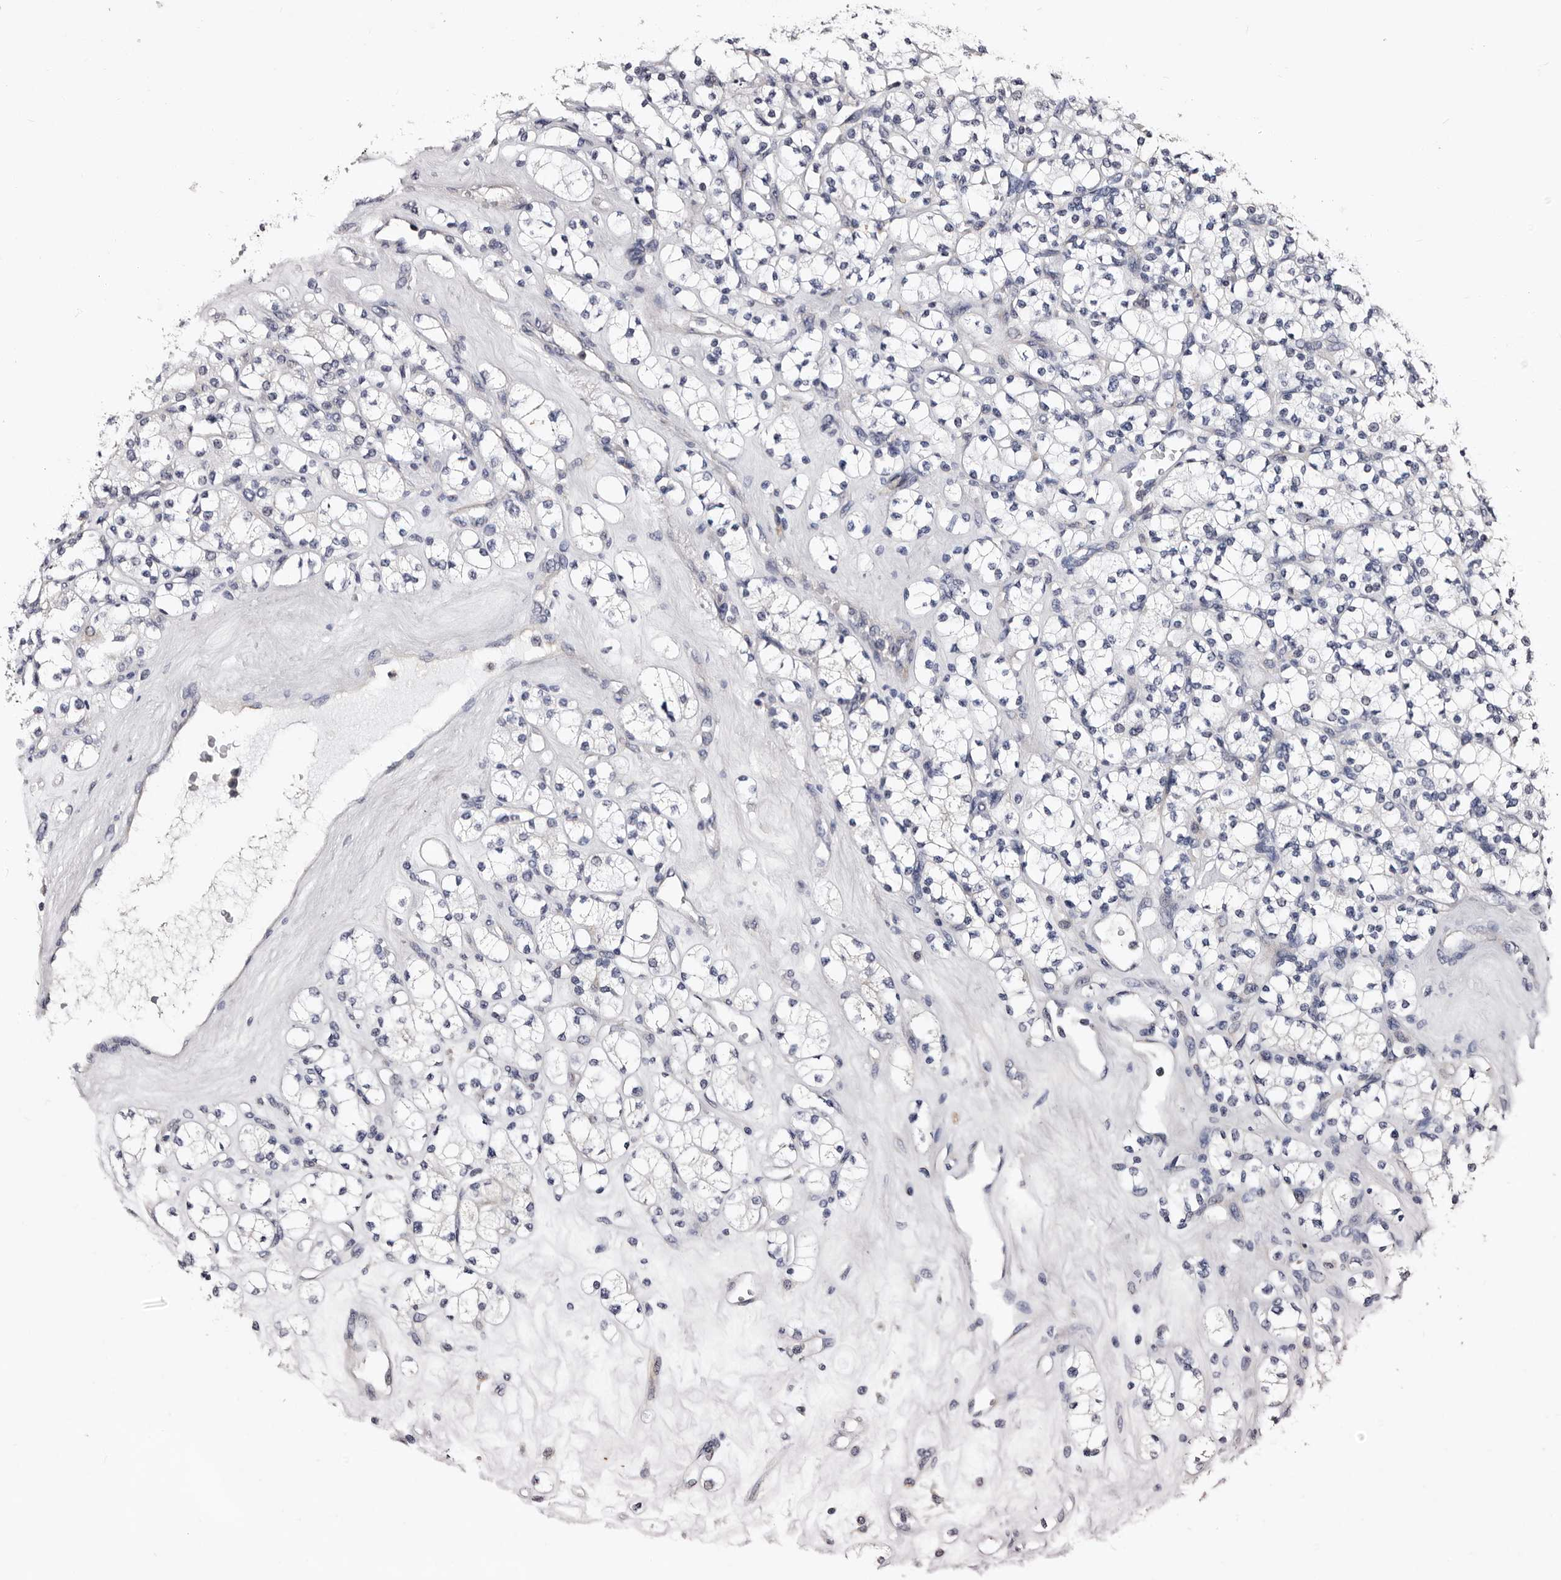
{"staining": {"intensity": "negative", "quantity": "none", "location": "none"}, "tissue": "renal cancer", "cell_type": "Tumor cells", "image_type": "cancer", "snomed": [{"axis": "morphology", "description": "Adenocarcinoma, NOS"}, {"axis": "topography", "description": "Kidney"}], "caption": "Tumor cells are negative for protein expression in human renal adenocarcinoma.", "gene": "TAF4B", "patient": {"sex": "male", "age": 77}}